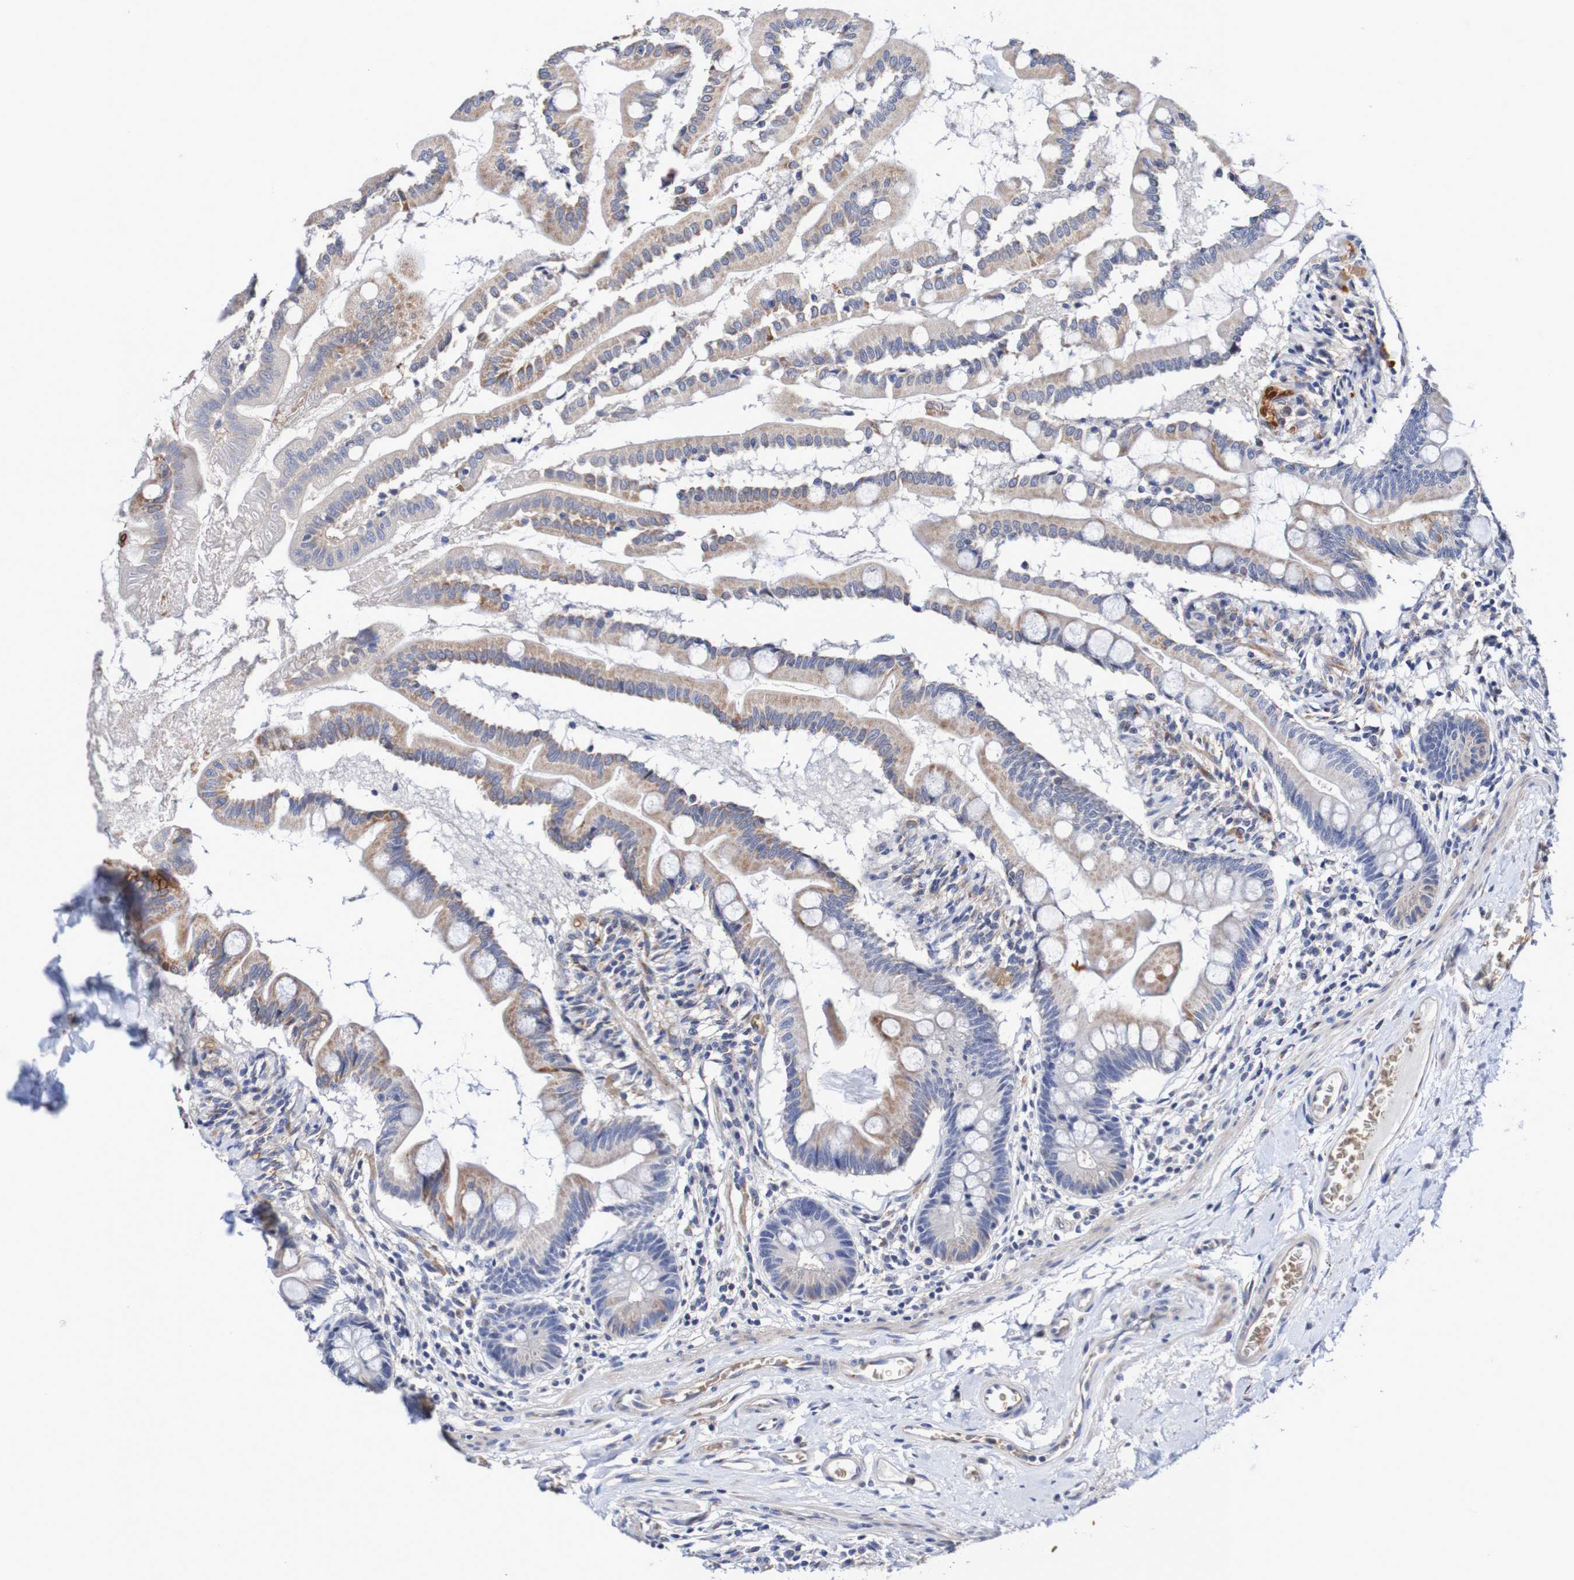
{"staining": {"intensity": "weak", "quantity": "25%-75%", "location": "cytoplasmic/membranous"}, "tissue": "small intestine", "cell_type": "Glandular cells", "image_type": "normal", "snomed": [{"axis": "morphology", "description": "Normal tissue, NOS"}, {"axis": "topography", "description": "Small intestine"}], "caption": "A brown stain labels weak cytoplasmic/membranous staining of a protein in glandular cells of normal small intestine.", "gene": "WNT4", "patient": {"sex": "female", "age": 56}}